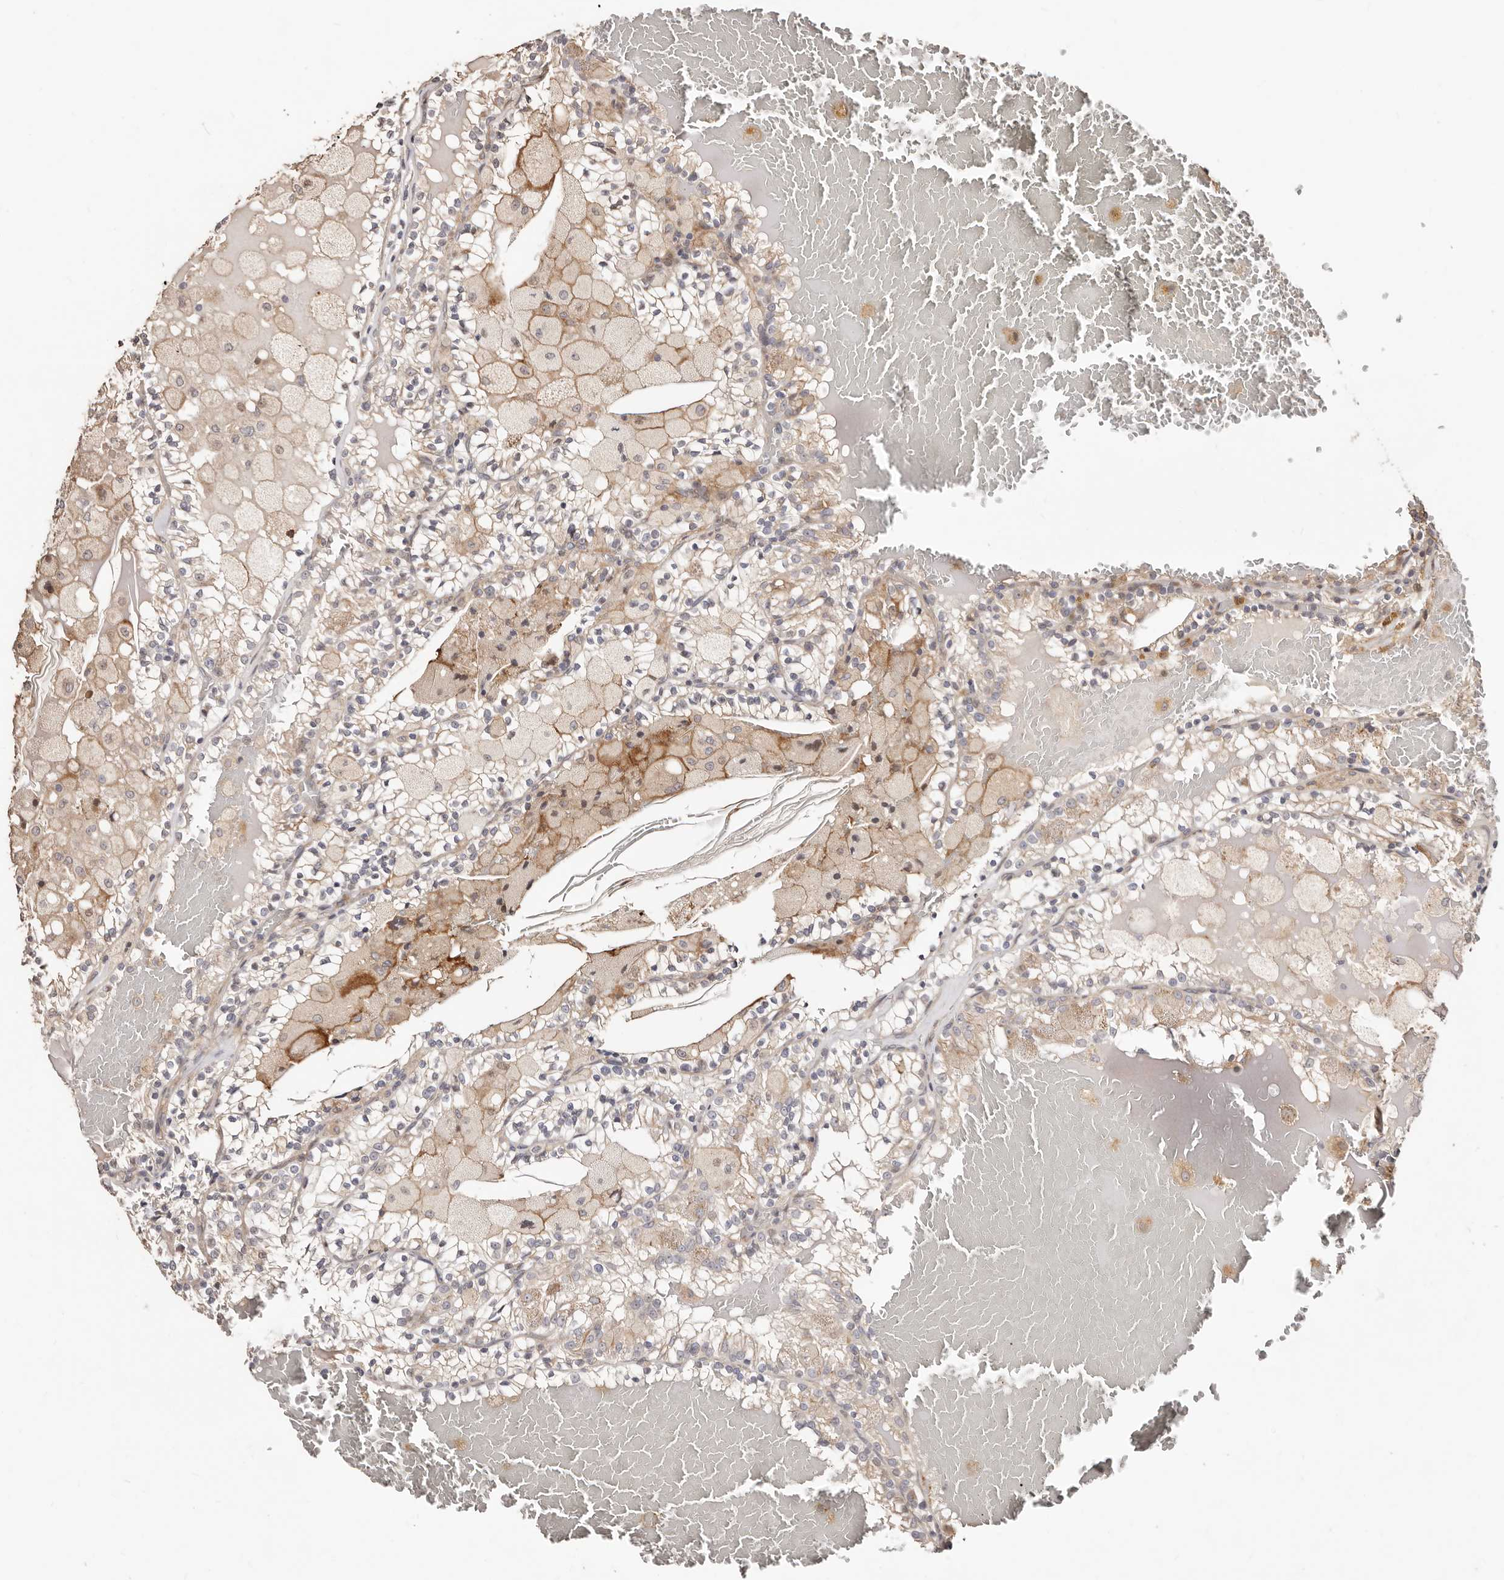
{"staining": {"intensity": "negative", "quantity": "none", "location": "none"}, "tissue": "renal cancer", "cell_type": "Tumor cells", "image_type": "cancer", "snomed": [{"axis": "morphology", "description": "Adenocarcinoma, NOS"}, {"axis": "topography", "description": "Kidney"}], "caption": "Tumor cells are negative for protein expression in human adenocarcinoma (renal).", "gene": "APOL6", "patient": {"sex": "female", "age": 56}}